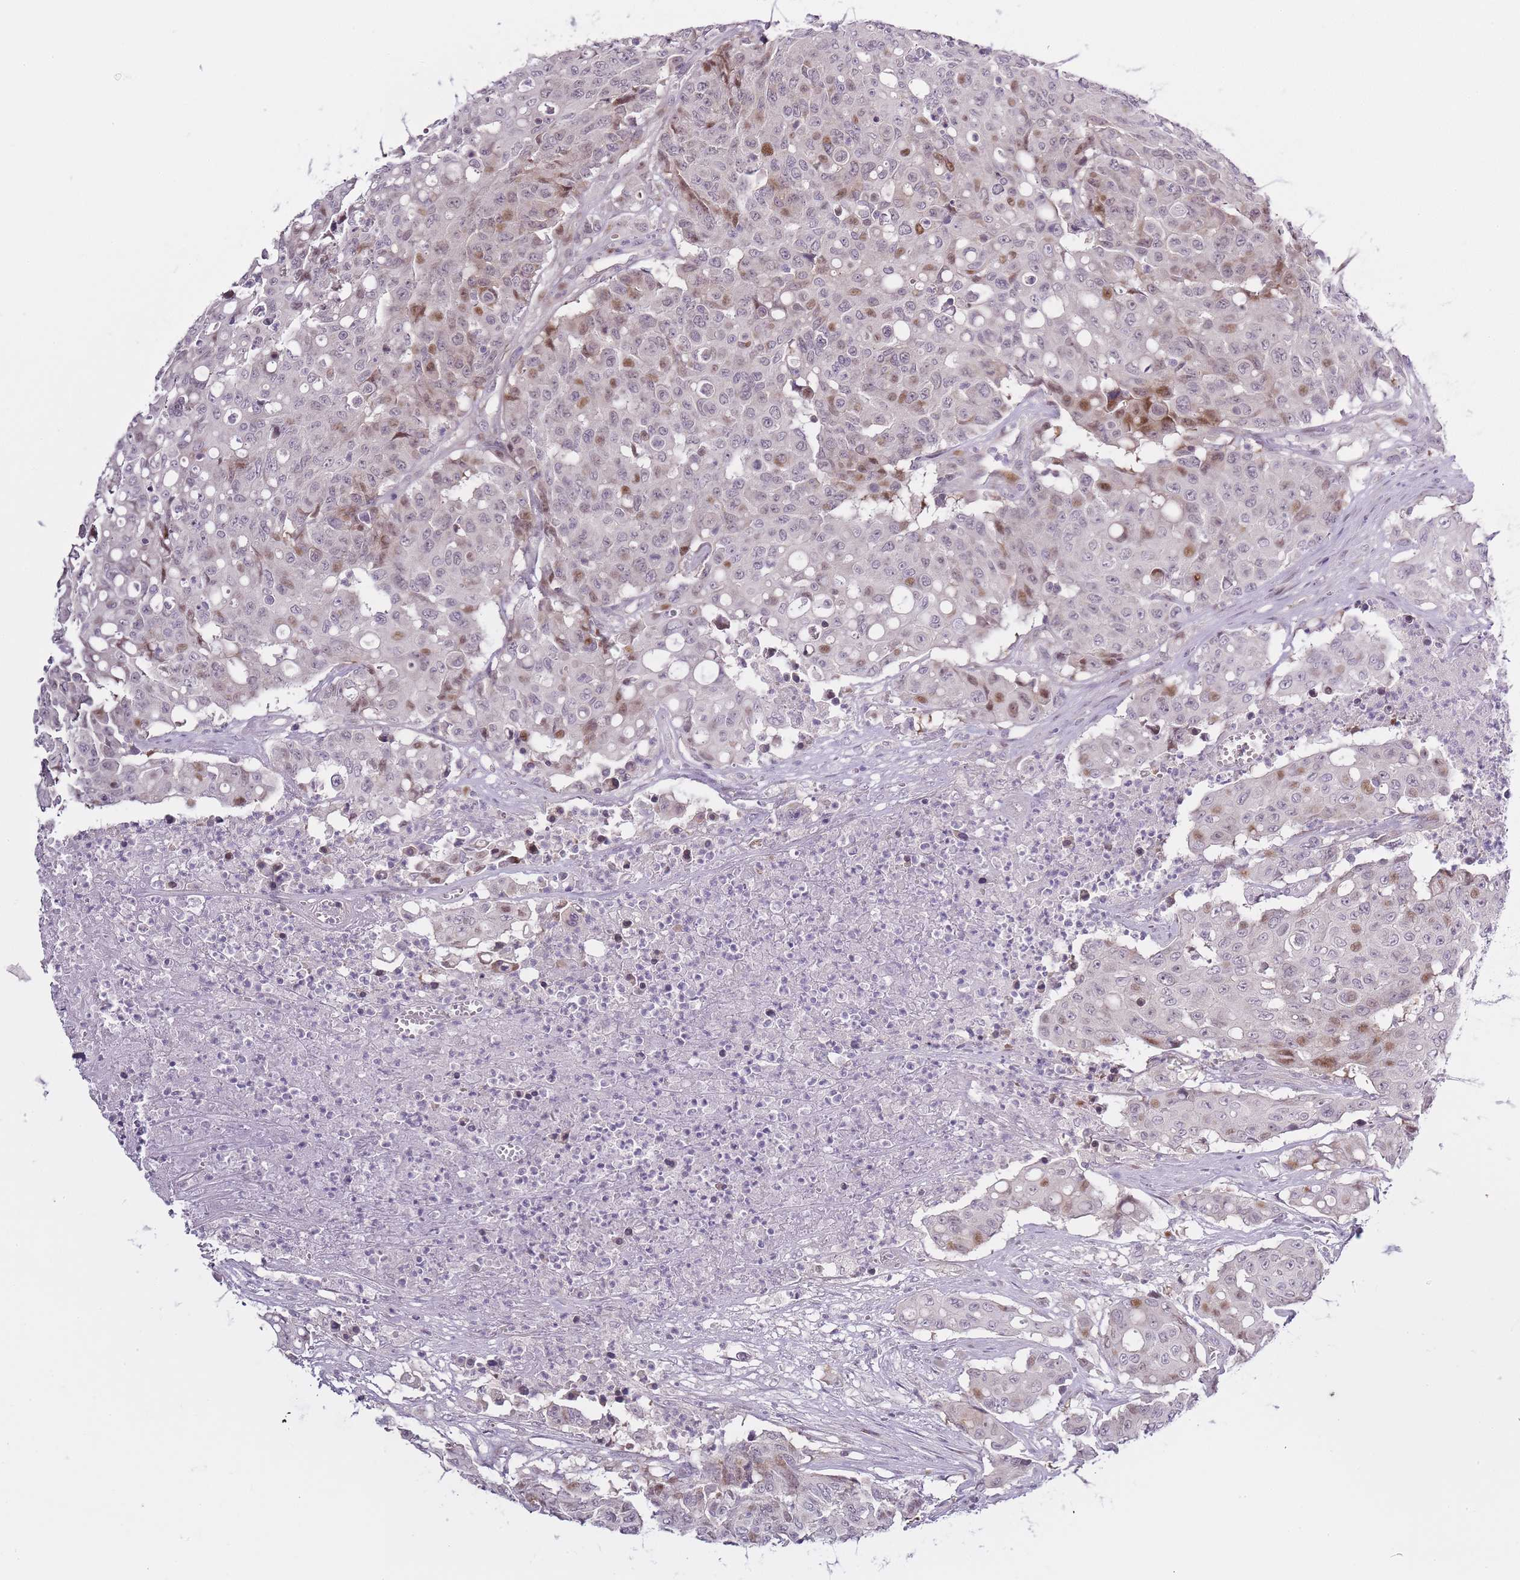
{"staining": {"intensity": "moderate", "quantity": "<25%", "location": "nuclear"}, "tissue": "colorectal cancer", "cell_type": "Tumor cells", "image_type": "cancer", "snomed": [{"axis": "morphology", "description": "Adenocarcinoma, NOS"}, {"axis": "topography", "description": "Colon"}], "caption": "The histopathology image exhibits staining of adenocarcinoma (colorectal), revealing moderate nuclear protein staining (brown color) within tumor cells. (DAB IHC with brightfield microscopy, high magnification).", "gene": "OGG1", "patient": {"sex": "male", "age": 51}}